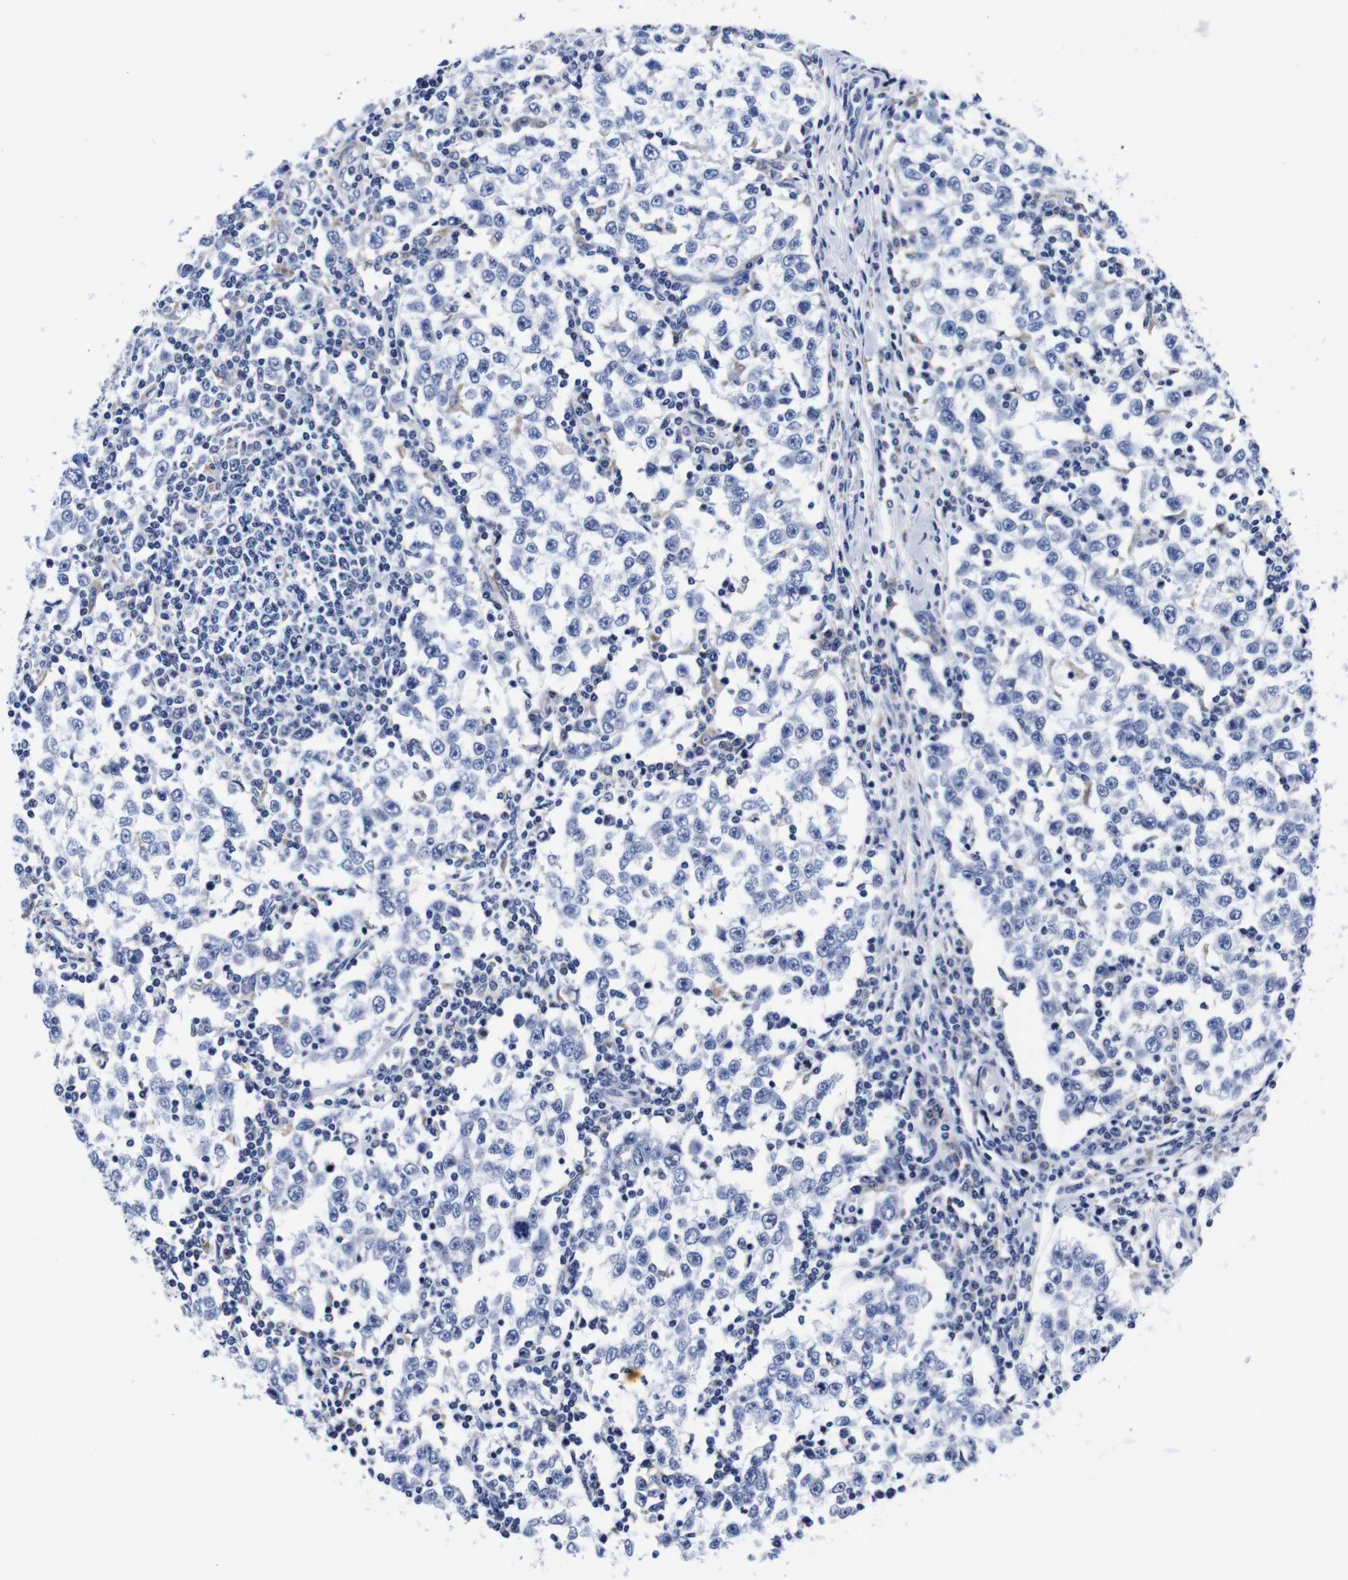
{"staining": {"intensity": "negative", "quantity": "none", "location": "none"}, "tissue": "testis cancer", "cell_type": "Tumor cells", "image_type": "cancer", "snomed": [{"axis": "morphology", "description": "Seminoma, NOS"}, {"axis": "topography", "description": "Testis"}], "caption": "Image shows no significant protein staining in tumor cells of testis cancer (seminoma).", "gene": "CLEC4G", "patient": {"sex": "male", "age": 65}}